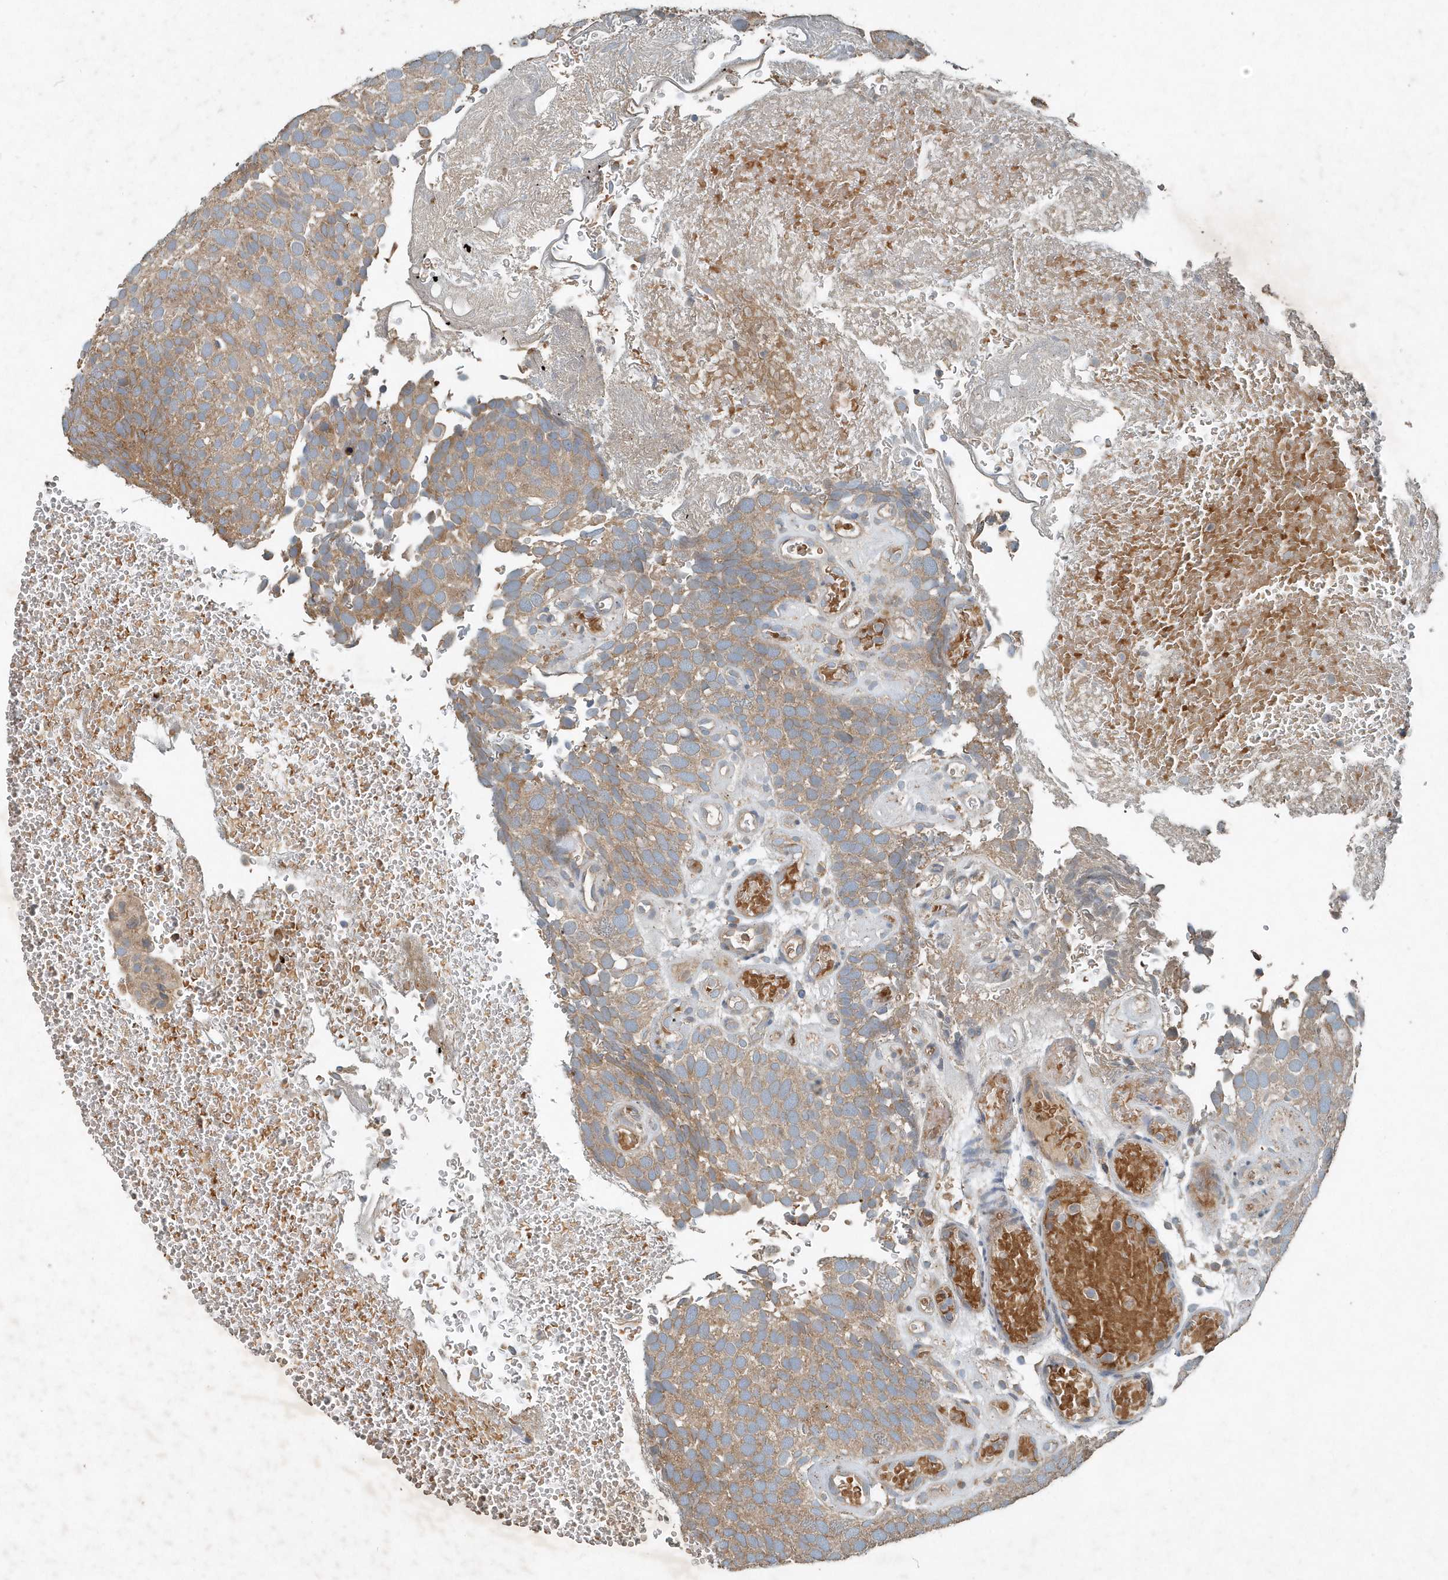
{"staining": {"intensity": "moderate", "quantity": ">75%", "location": "cytoplasmic/membranous"}, "tissue": "urothelial cancer", "cell_type": "Tumor cells", "image_type": "cancer", "snomed": [{"axis": "morphology", "description": "Urothelial carcinoma, Low grade"}, {"axis": "topography", "description": "Urinary bladder"}], "caption": "Immunohistochemical staining of human low-grade urothelial carcinoma exhibits moderate cytoplasmic/membranous protein staining in approximately >75% of tumor cells.", "gene": "SCFD2", "patient": {"sex": "male", "age": 78}}